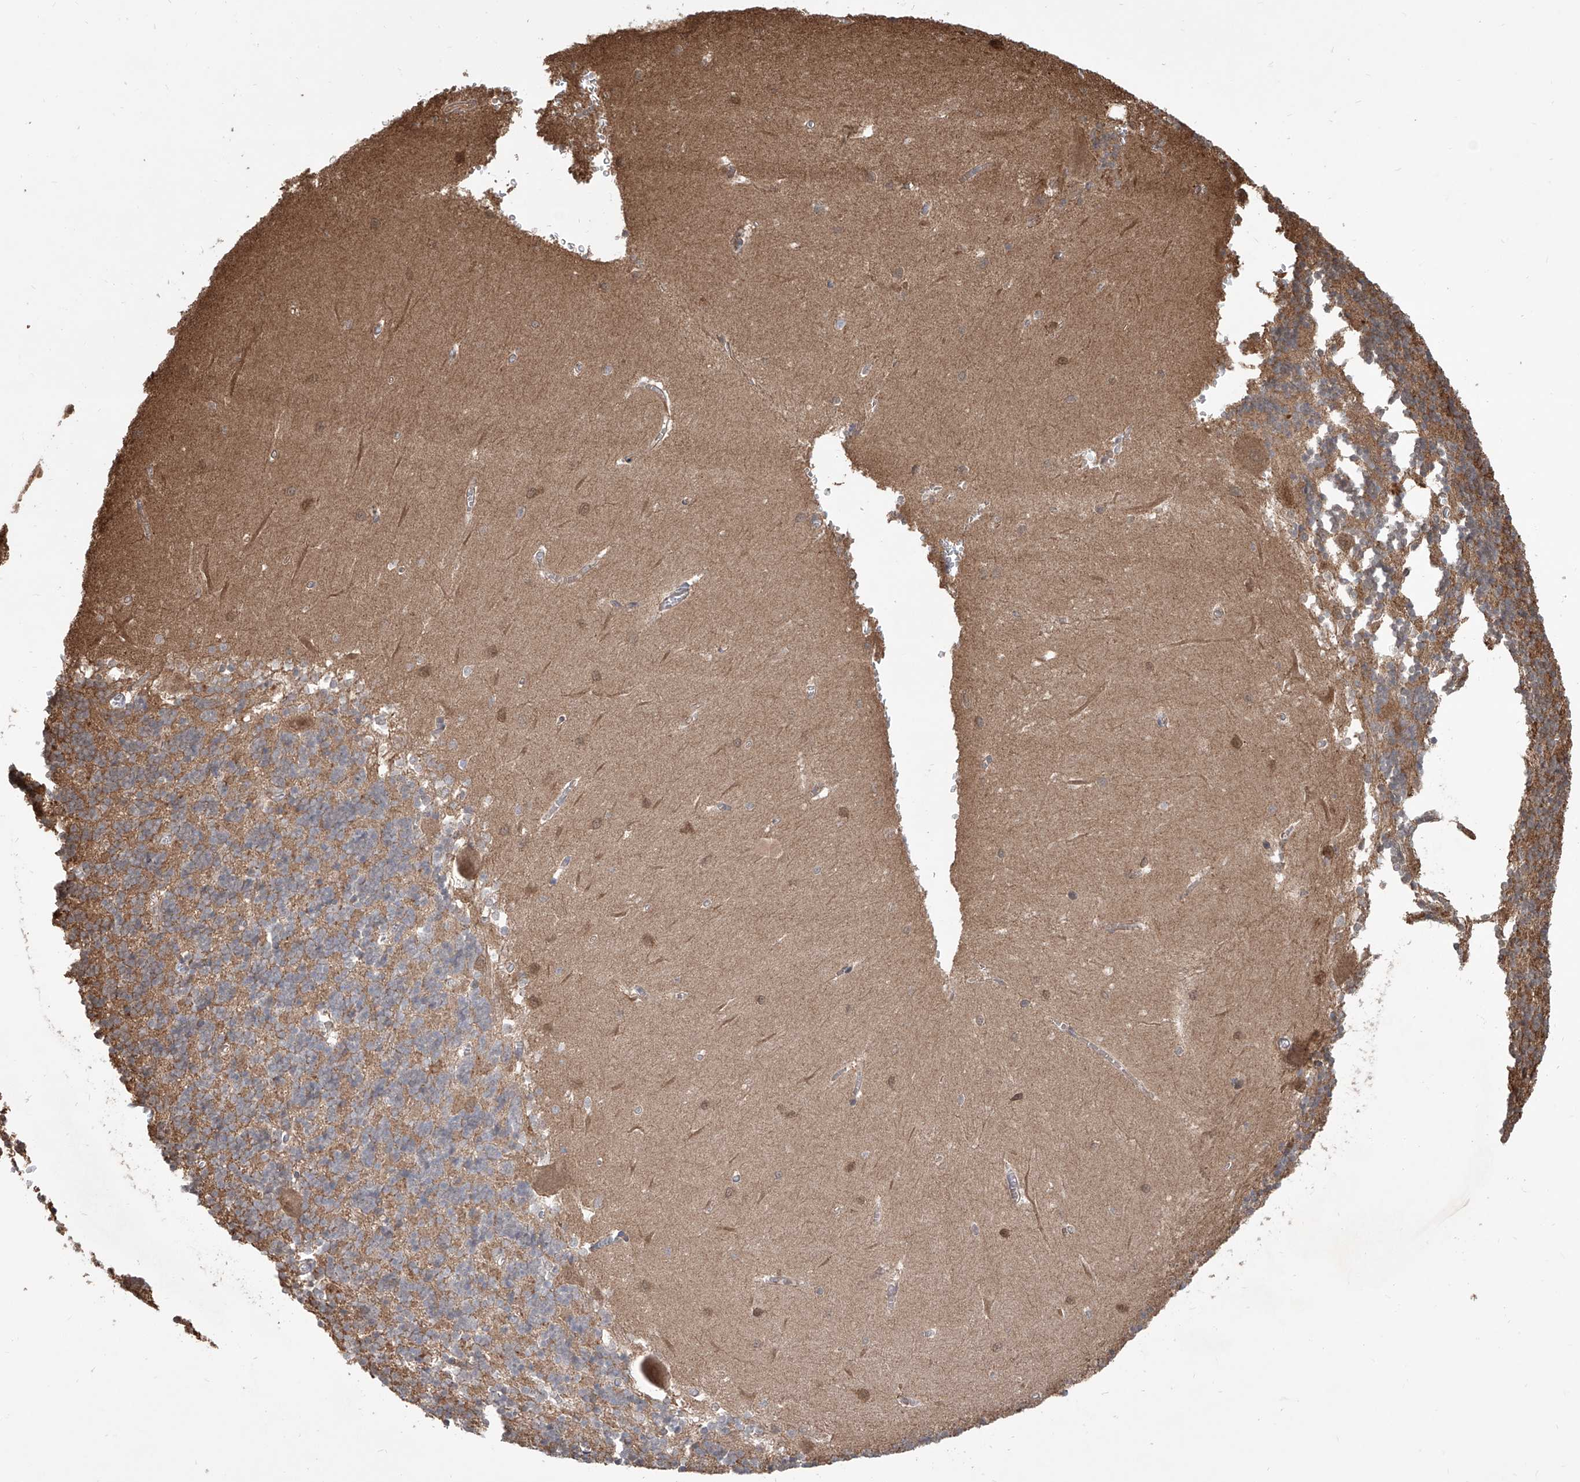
{"staining": {"intensity": "negative", "quantity": "none", "location": "none"}, "tissue": "cerebellum", "cell_type": "Cells in granular layer", "image_type": "normal", "snomed": [{"axis": "morphology", "description": "Normal tissue, NOS"}, {"axis": "topography", "description": "Cerebellum"}], "caption": "A photomicrograph of cerebellum stained for a protein exhibits no brown staining in cells in granular layer.", "gene": "HOXC8", "patient": {"sex": "male", "age": 37}}